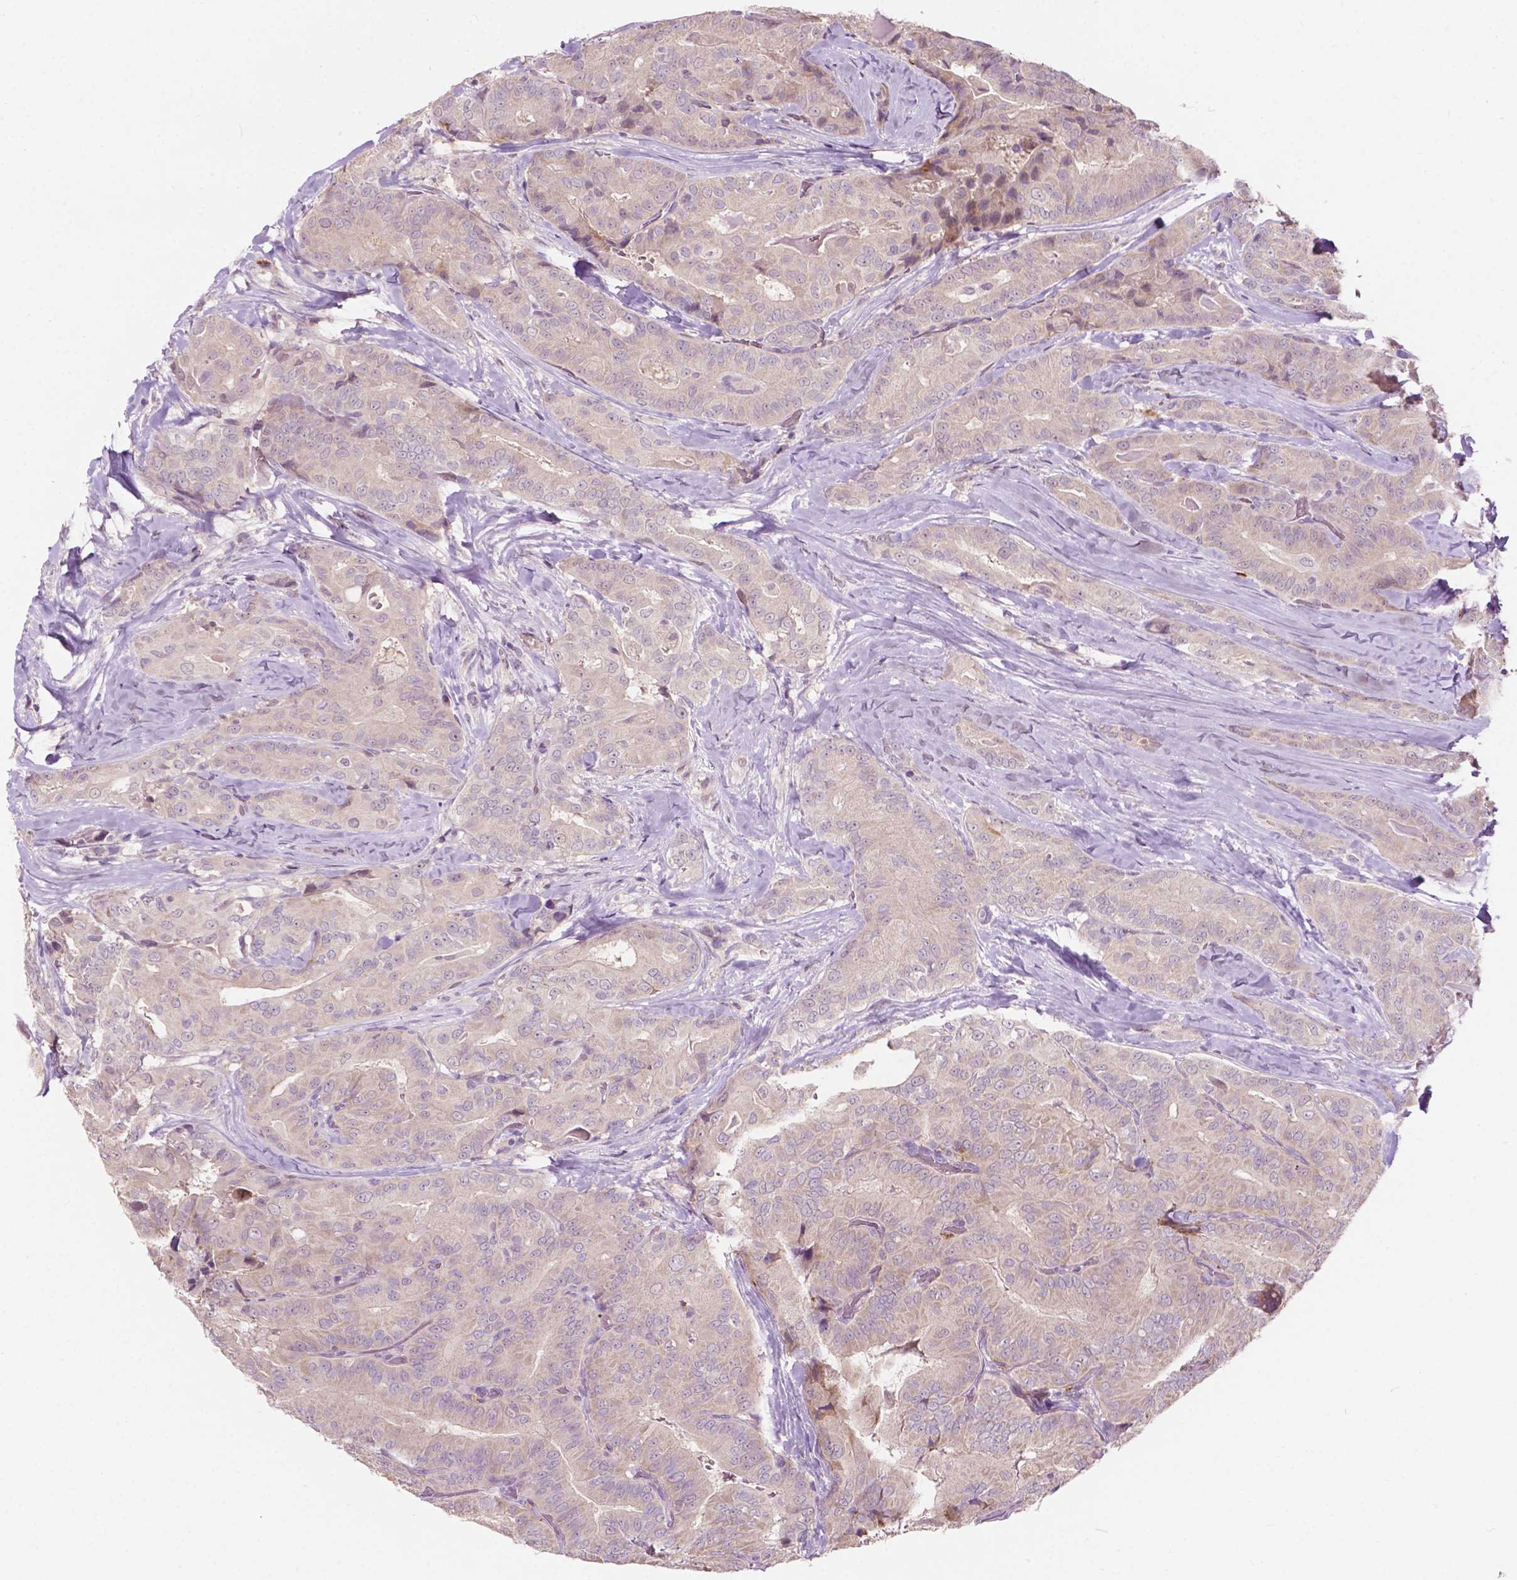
{"staining": {"intensity": "negative", "quantity": "none", "location": "none"}, "tissue": "thyroid cancer", "cell_type": "Tumor cells", "image_type": "cancer", "snomed": [{"axis": "morphology", "description": "Papillary adenocarcinoma, NOS"}, {"axis": "topography", "description": "Thyroid gland"}], "caption": "A photomicrograph of human thyroid cancer is negative for staining in tumor cells.", "gene": "TM6SF2", "patient": {"sex": "male", "age": 61}}